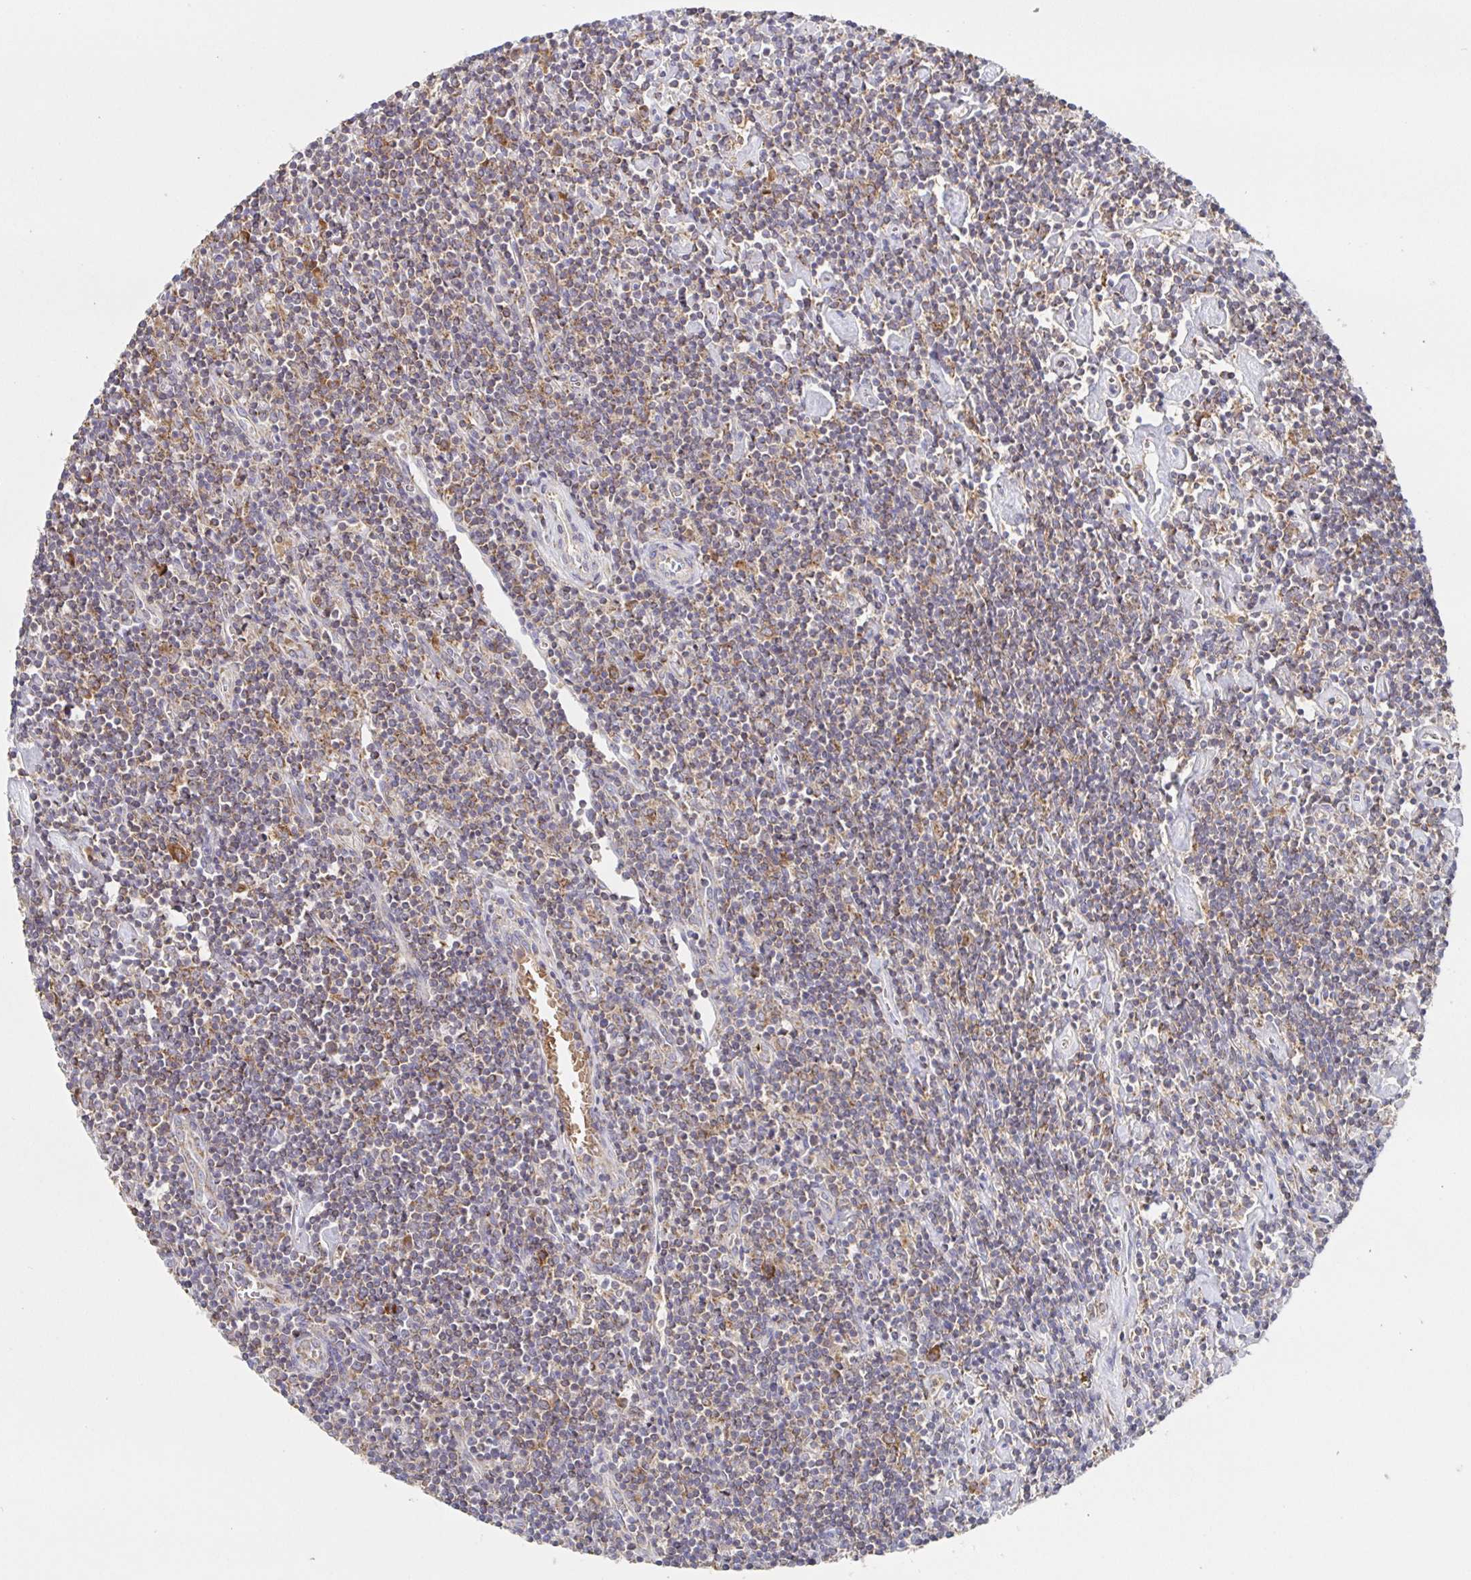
{"staining": {"intensity": "negative", "quantity": "none", "location": "none"}, "tissue": "lymphoma", "cell_type": "Tumor cells", "image_type": "cancer", "snomed": [{"axis": "morphology", "description": "Hodgkin's disease, NOS"}, {"axis": "topography", "description": "Lymph node"}], "caption": "Tumor cells are negative for brown protein staining in Hodgkin's disease. The staining was performed using DAB (3,3'-diaminobenzidine) to visualize the protein expression in brown, while the nuclei were stained in blue with hematoxylin (Magnification: 20x).", "gene": "PRDX3", "patient": {"sex": "male", "age": 40}}